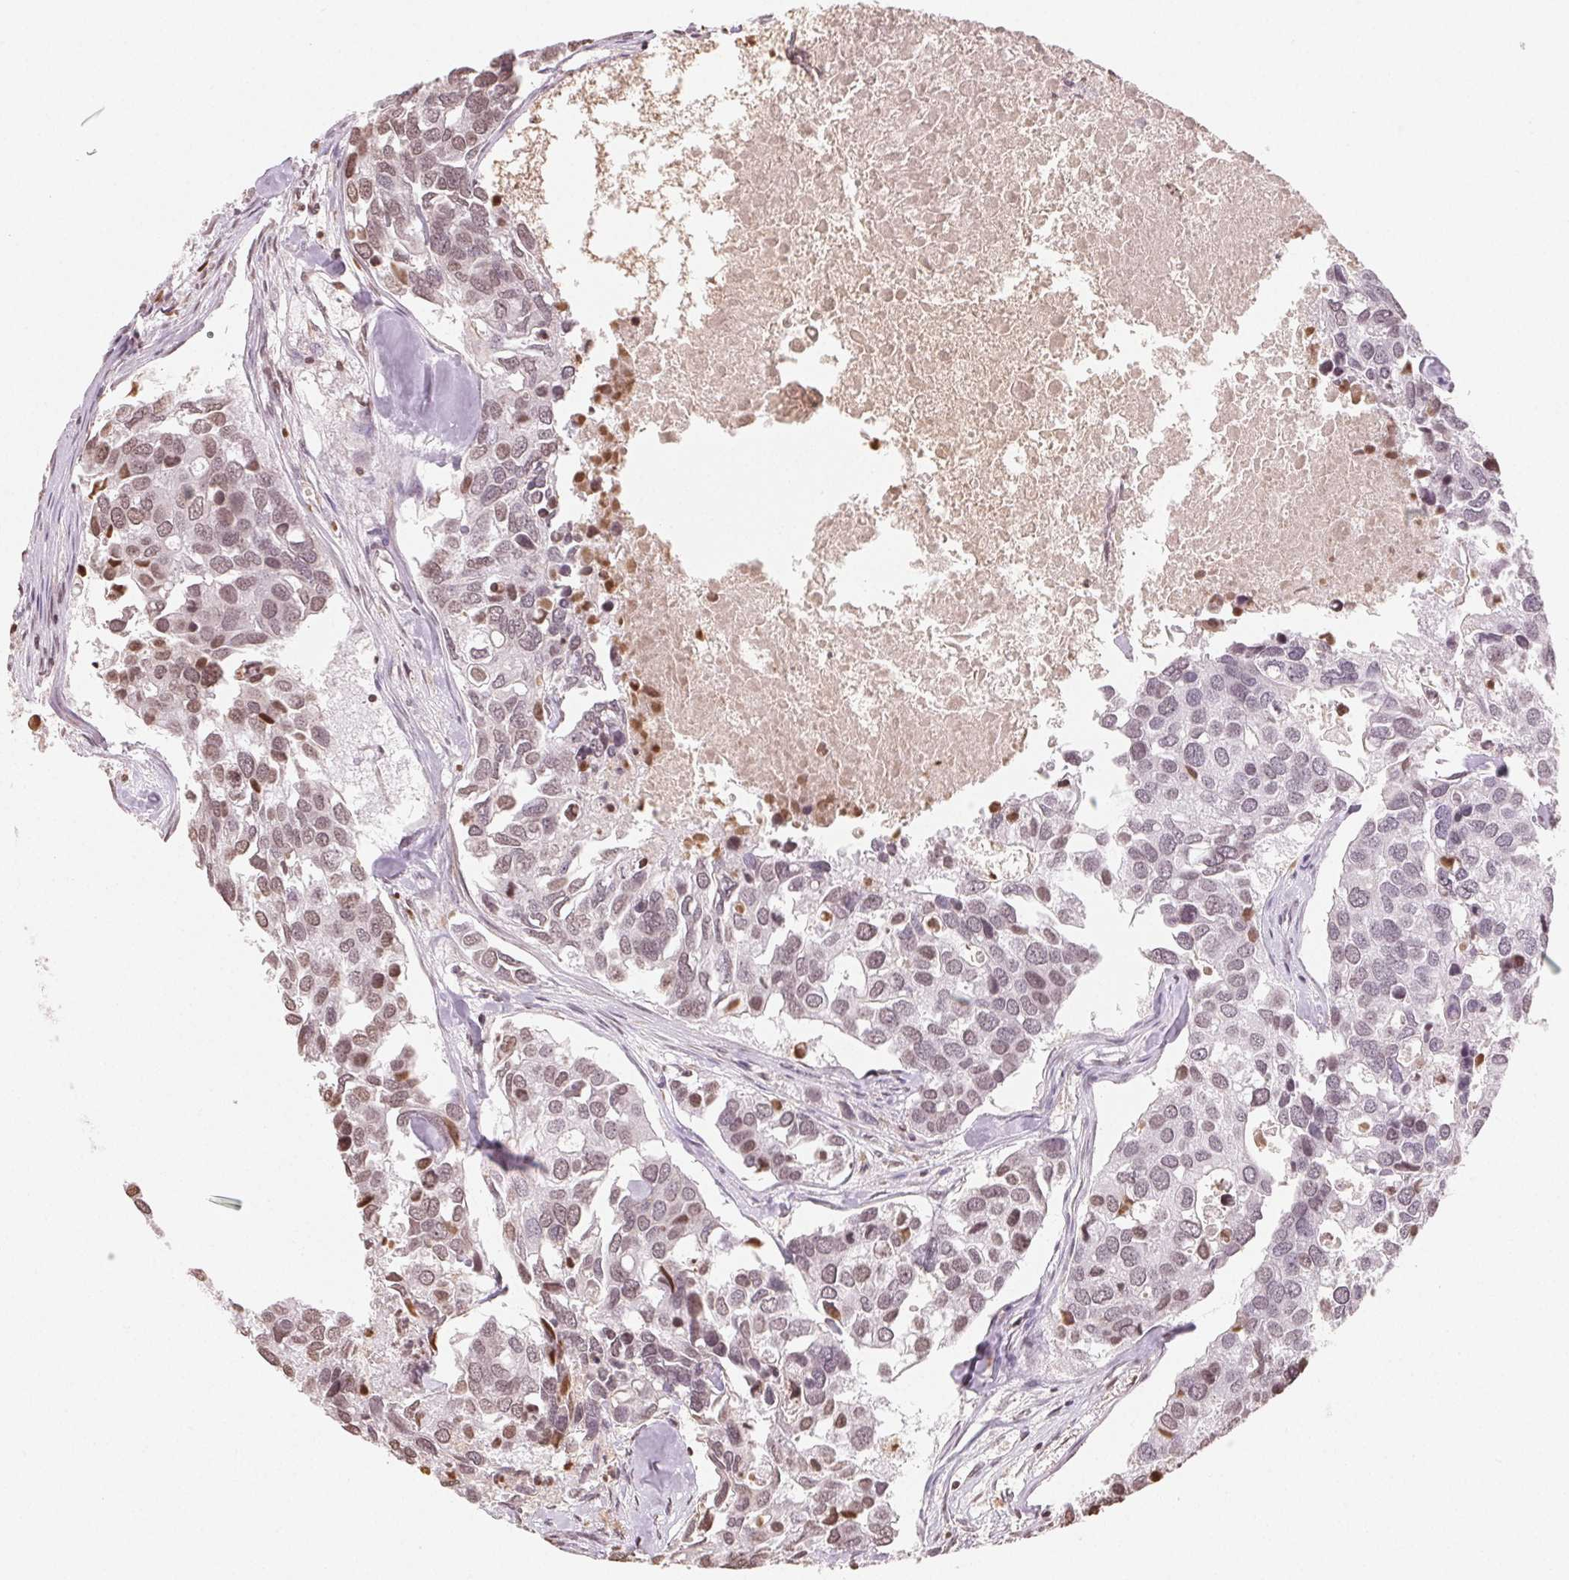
{"staining": {"intensity": "weak", "quantity": "25%-75%", "location": "nuclear"}, "tissue": "breast cancer", "cell_type": "Tumor cells", "image_type": "cancer", "snomed": [{"axis": "morphology", "description": "Duct carcinoma"}, {"axis": "topography", "description": "Breast"}], "caption": "About 25%-75% of tumor cells in human breast cancer (infiltrating ductal carcinoma) display weak nuclear protein expression as visualized by brown immunohistochemical staining.", "gene": "TBP", "patient": {"sex": "female", "age": 83}}